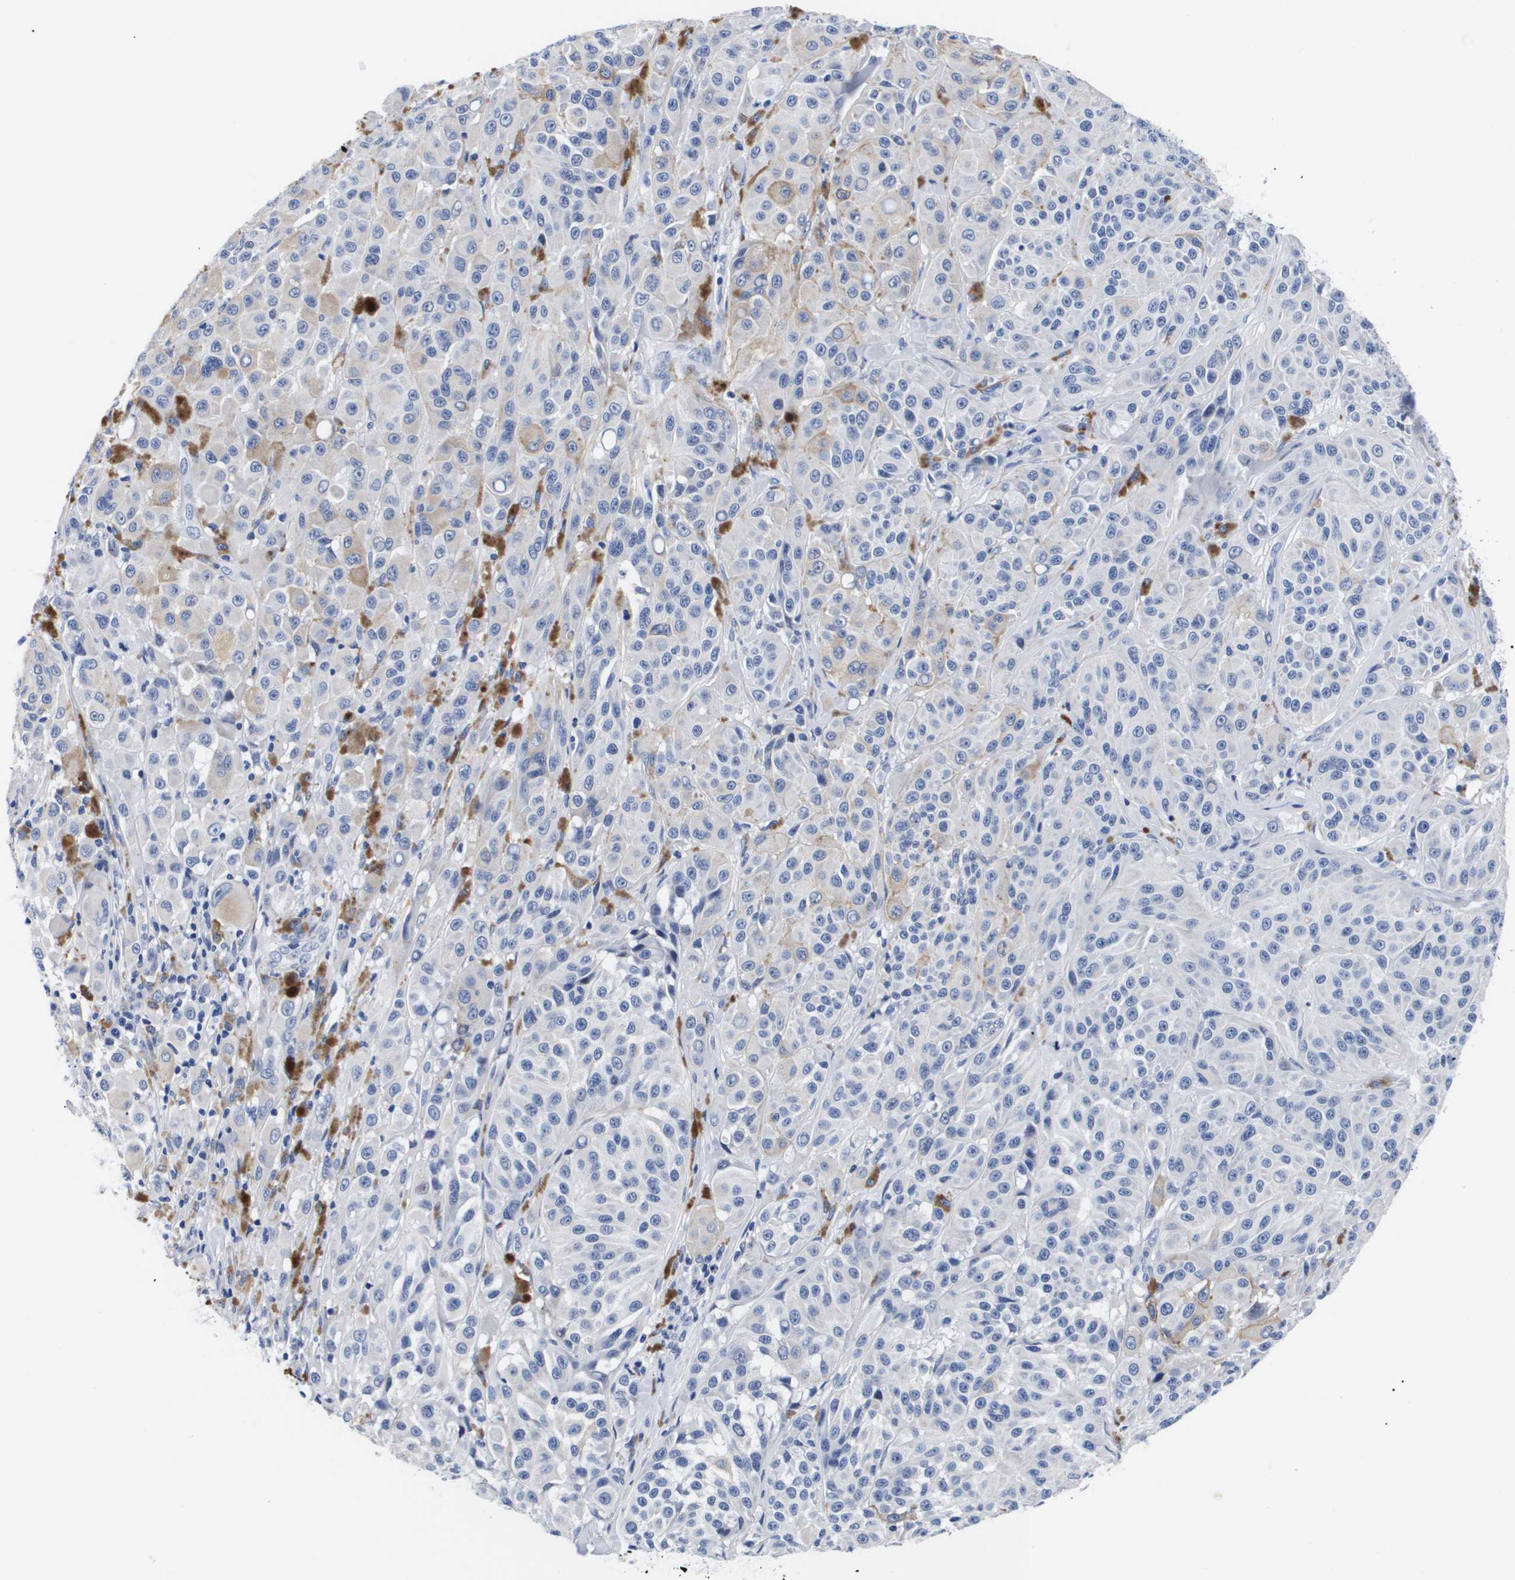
{"staining": {"intensity": "negative", "quantity": "none", "location": "none"}, "tissue": "melanoma", "cell_type": "Tumor cells", "image_type": "cancer", "snomed": [{"axis": "morphology", "description": "Malignant melanoma, NOS"}, {"axis": "topography", "description": "Skin"}], "caption": "Immunohistochemistry image of melanoma stained for a protein (brown), which shows no positivity in tumor cells.", "gene": "SHD", "patient": {"sex": "male", "age": 84}}